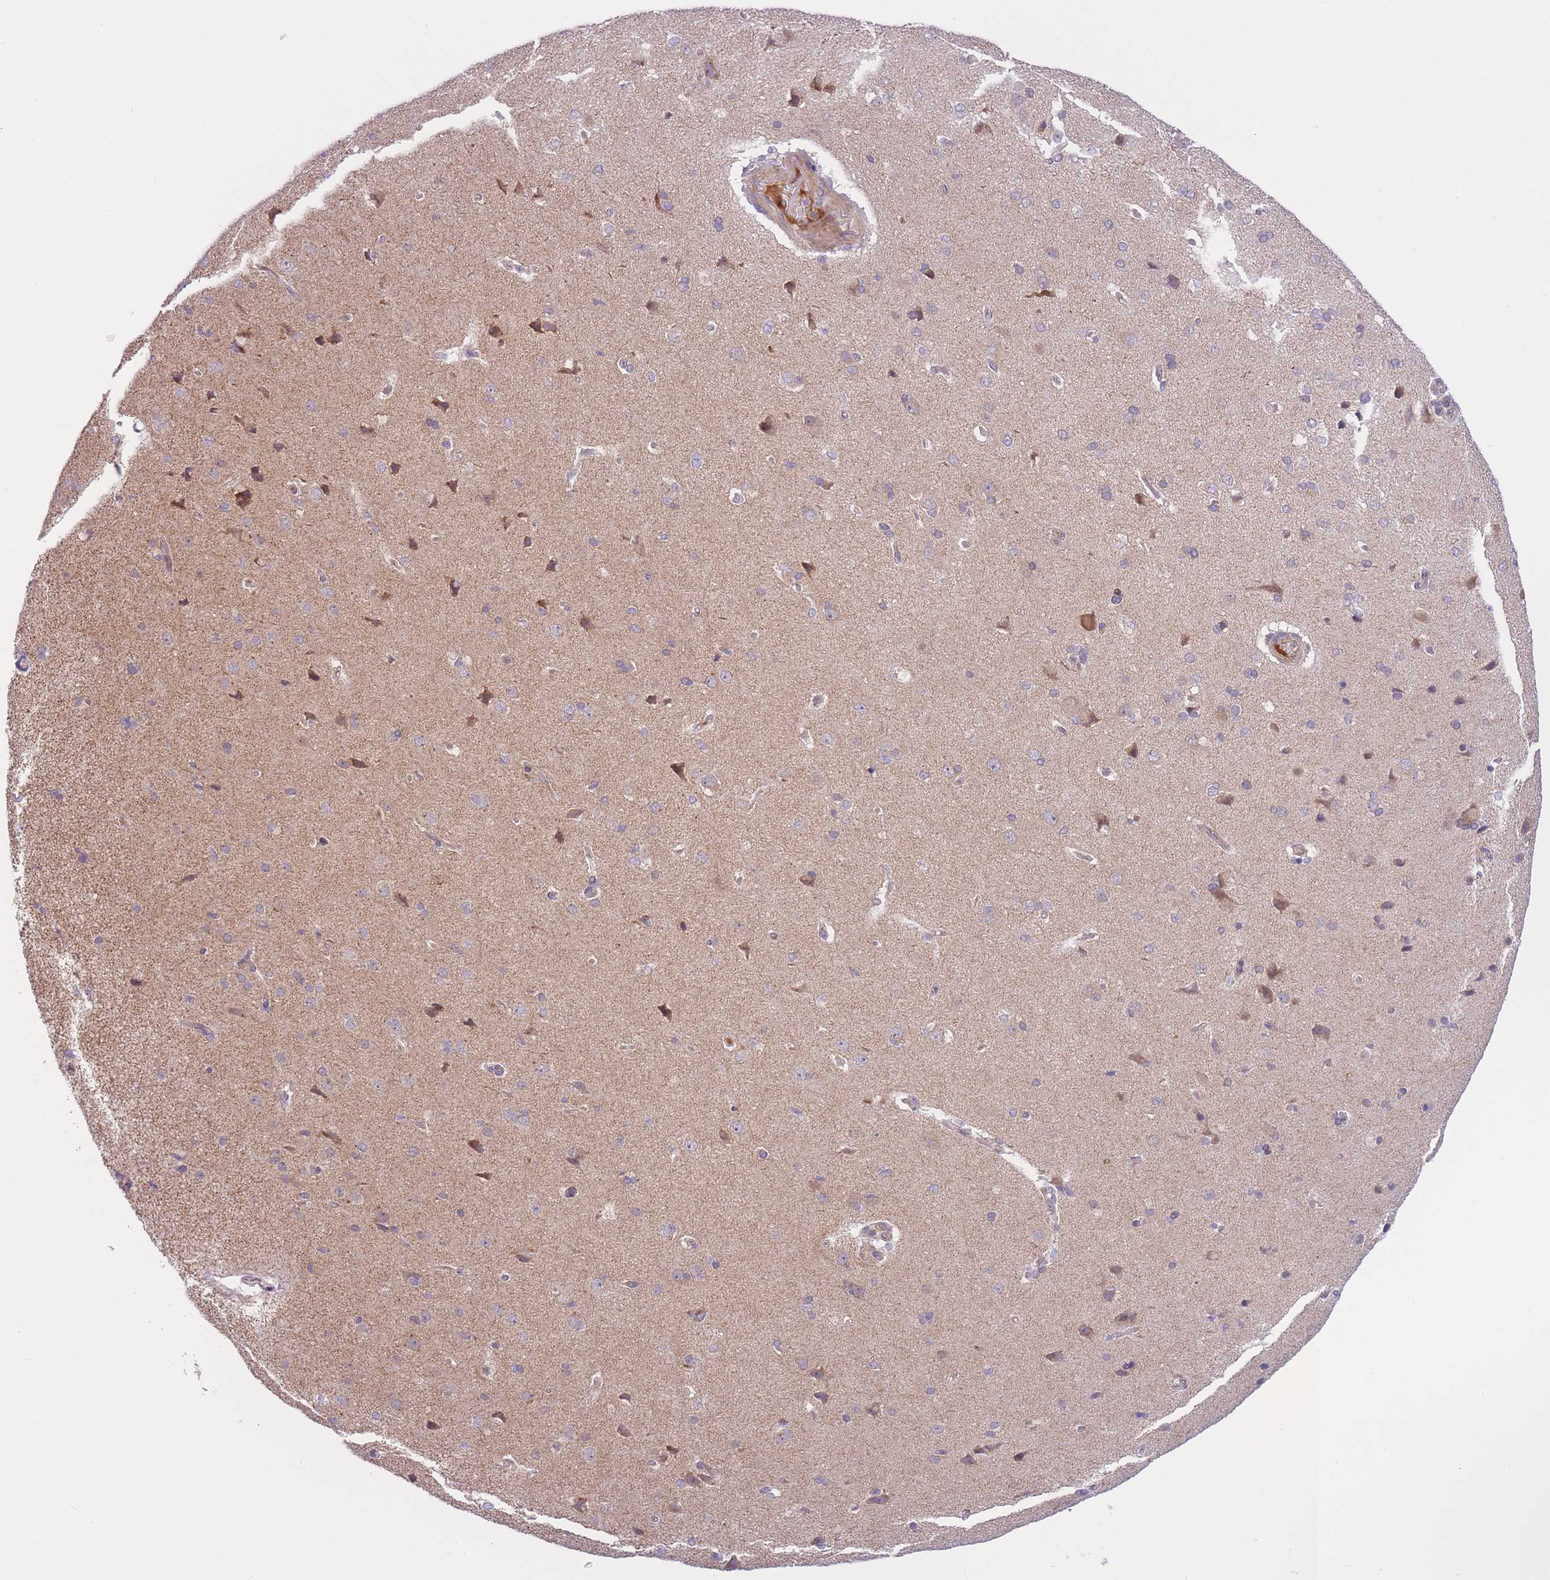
{"staining": {"intensity": "moderate", "quantity": "<25%", "location": "cytoplasmic/membranous"}, "tissue": "cerebral cortex", "cell_type": "Endothelial cells", "image_type": "normal", "snomed": [{"axis": "morphology", "description": "Normal tissue, NOS"}, {"axis": "topography", "description": "Cerebral cortex"}], "caption": "High-power microscopy captured an IHC photomicrograph of normal cerebral cortex, revealing moderate cytoplasmic/membranous staining in approximately <25% of endothelial cells. The protein of interest is stained brown, and the nuclei are stained in blue (DAB IHC with brightfield microscopy, high magnification).", "gene": "CDC25B", "patient": {"sex": "male", "age": 62}}